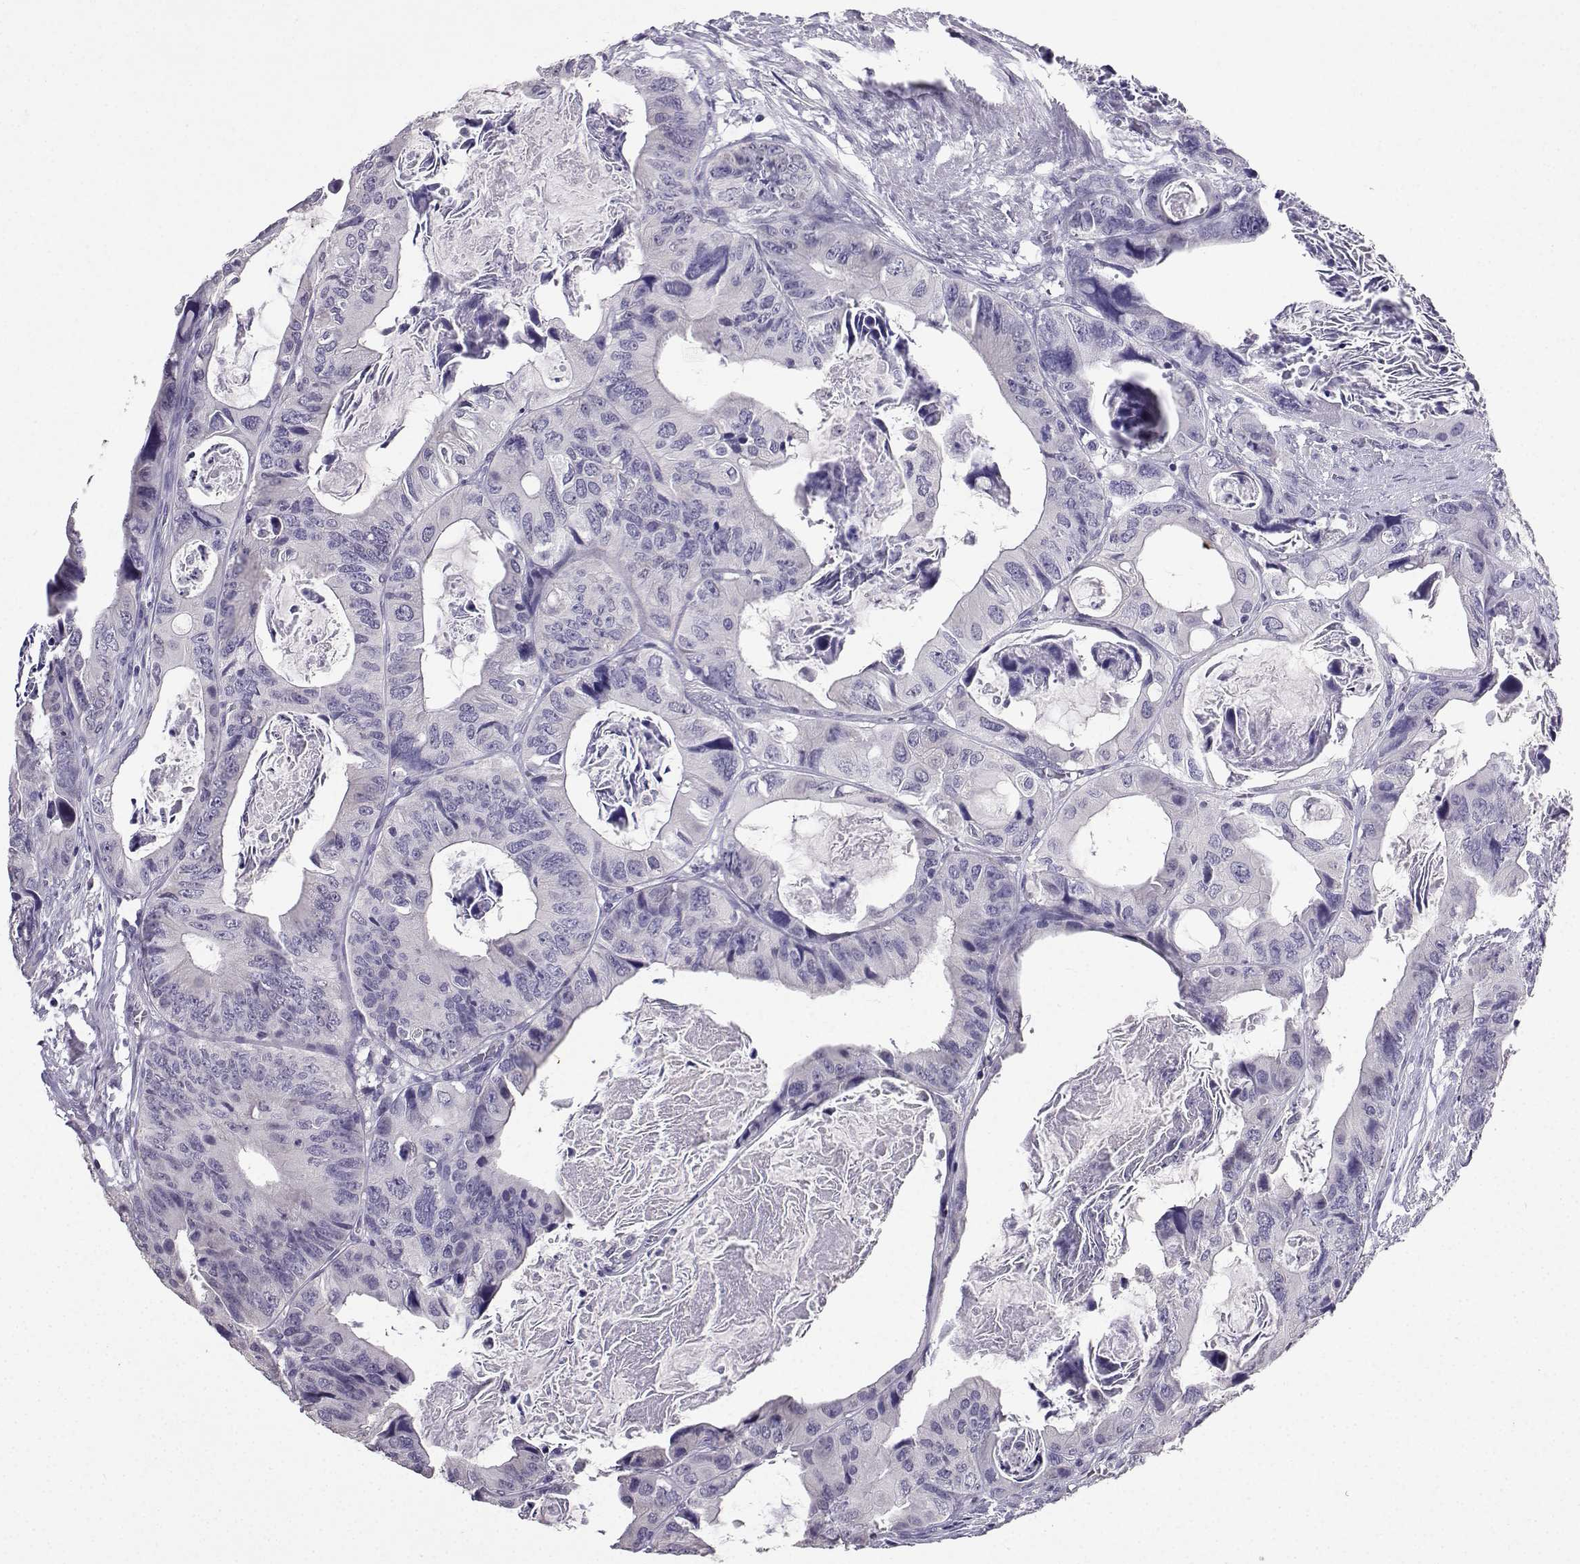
{"staining": {"intensity": "negative", "quantity": "none", "location": "none"}, "tissue": "colorectal cancer", "cell_type": "Tumor cells", "image_type": "cancer", "snomed": [{"axis": "morphology", "description": "Adenocarcinoma, NOS"}, {"axis": "topography", "description": "Rectum"}], "caption": "An immunohistochemistry histopathology image of colorectal adenocarcinoma is shown. There is no staining in tumor cells of colorectal adenocarcinoma.", "gene": "SPAG11B", "patient": {"sex": "male", "age": 64}}